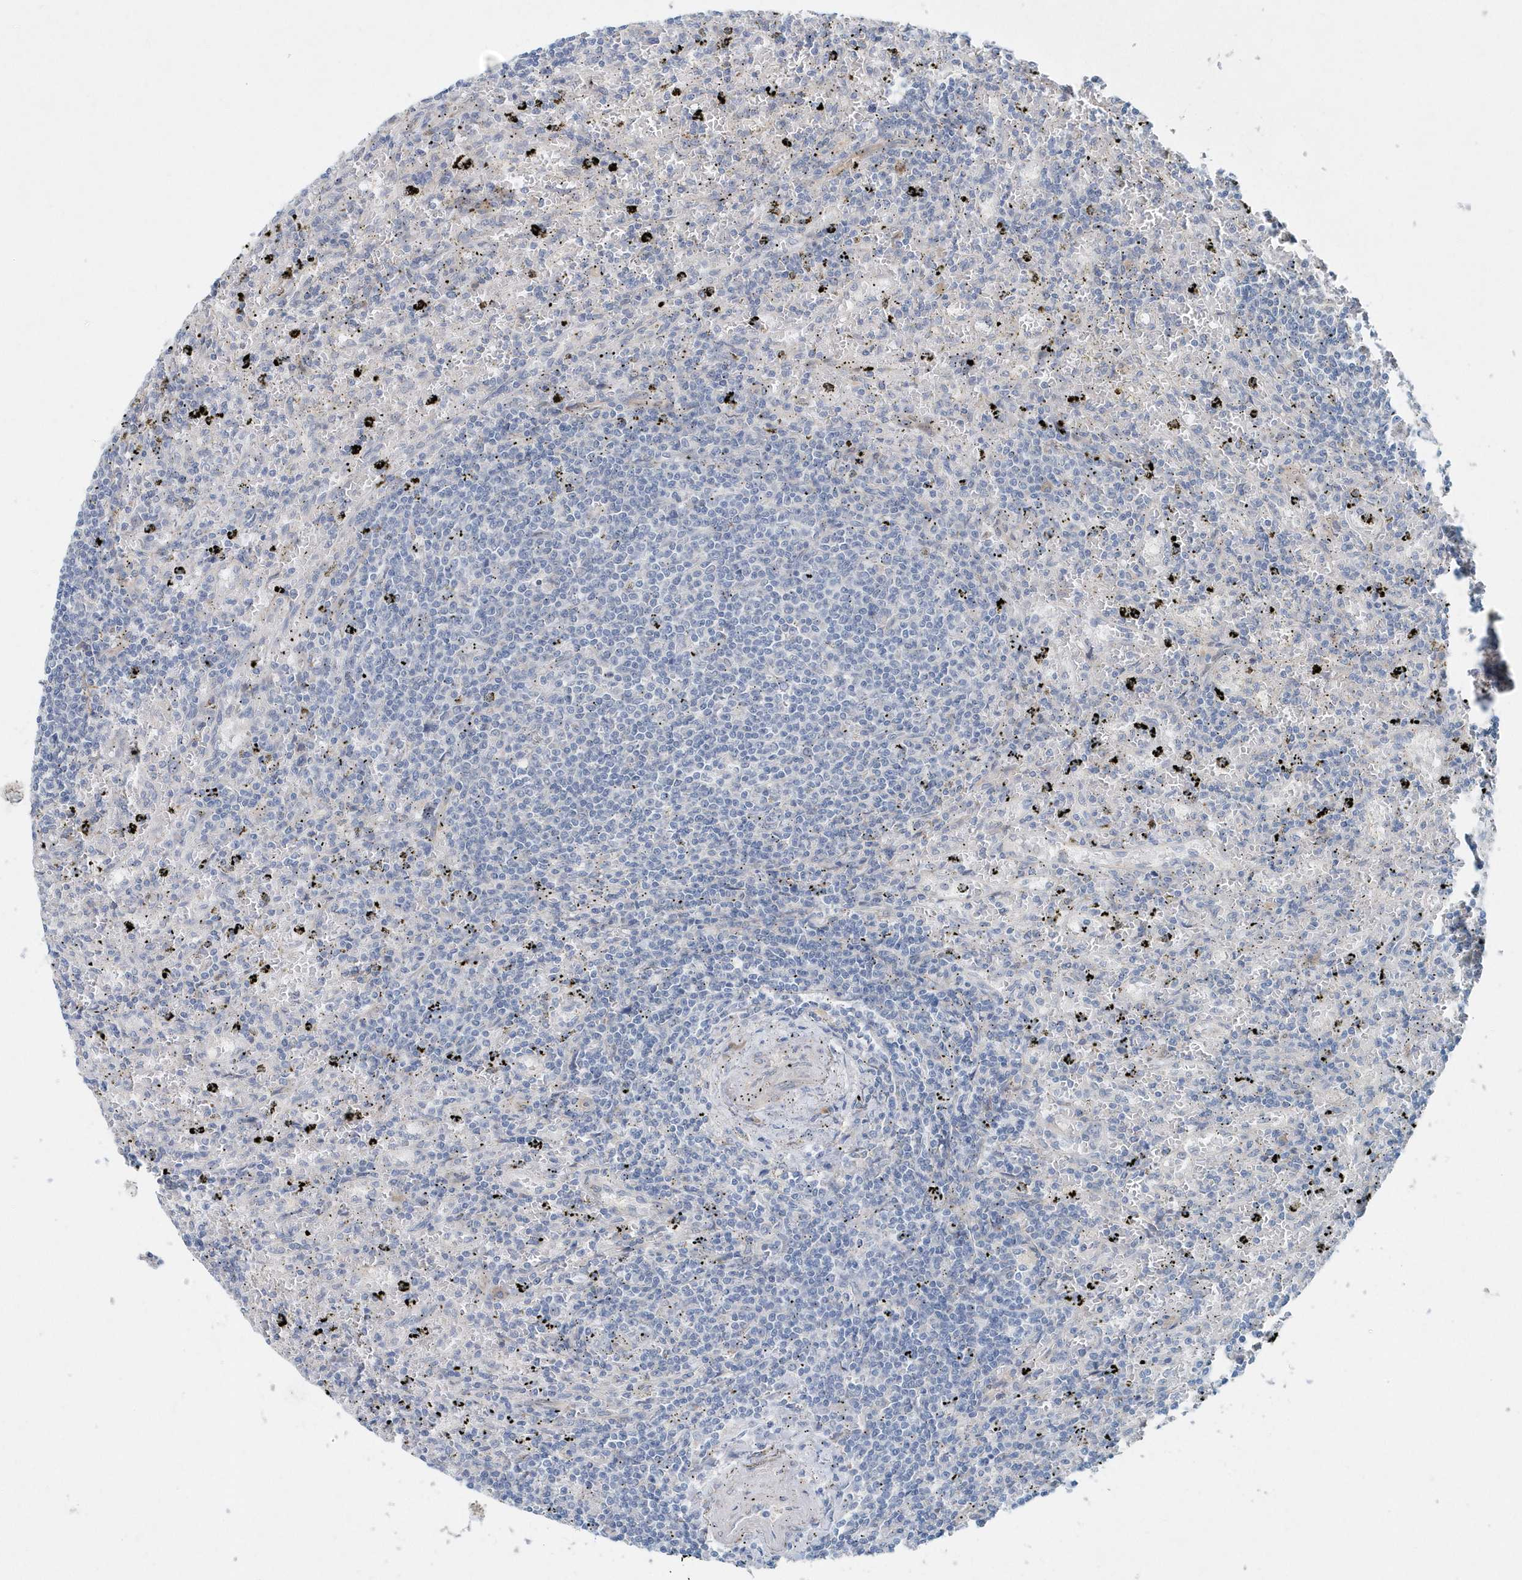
{"staining": {"intensity": "negative", "quantity": "none", "location": "none"}, "tissue": "lymphoma", "cell_type": "Tumor cells", "image_type": "cancer", "snomed": [{"axis": "morphology", "description": "Malignant lymphoma, non-Hodgkin's type, Low grade"}, {"axis": "topography", "description": "Spleen"}], "caption": "DAB immunohistochemical staining of human malignant lymphoma, non-Hodgkin's type (low-grade) reveals no significant staining in tumor cells.", "gene": "PFN2", "patient": {"sex": "male", "age": 76}}